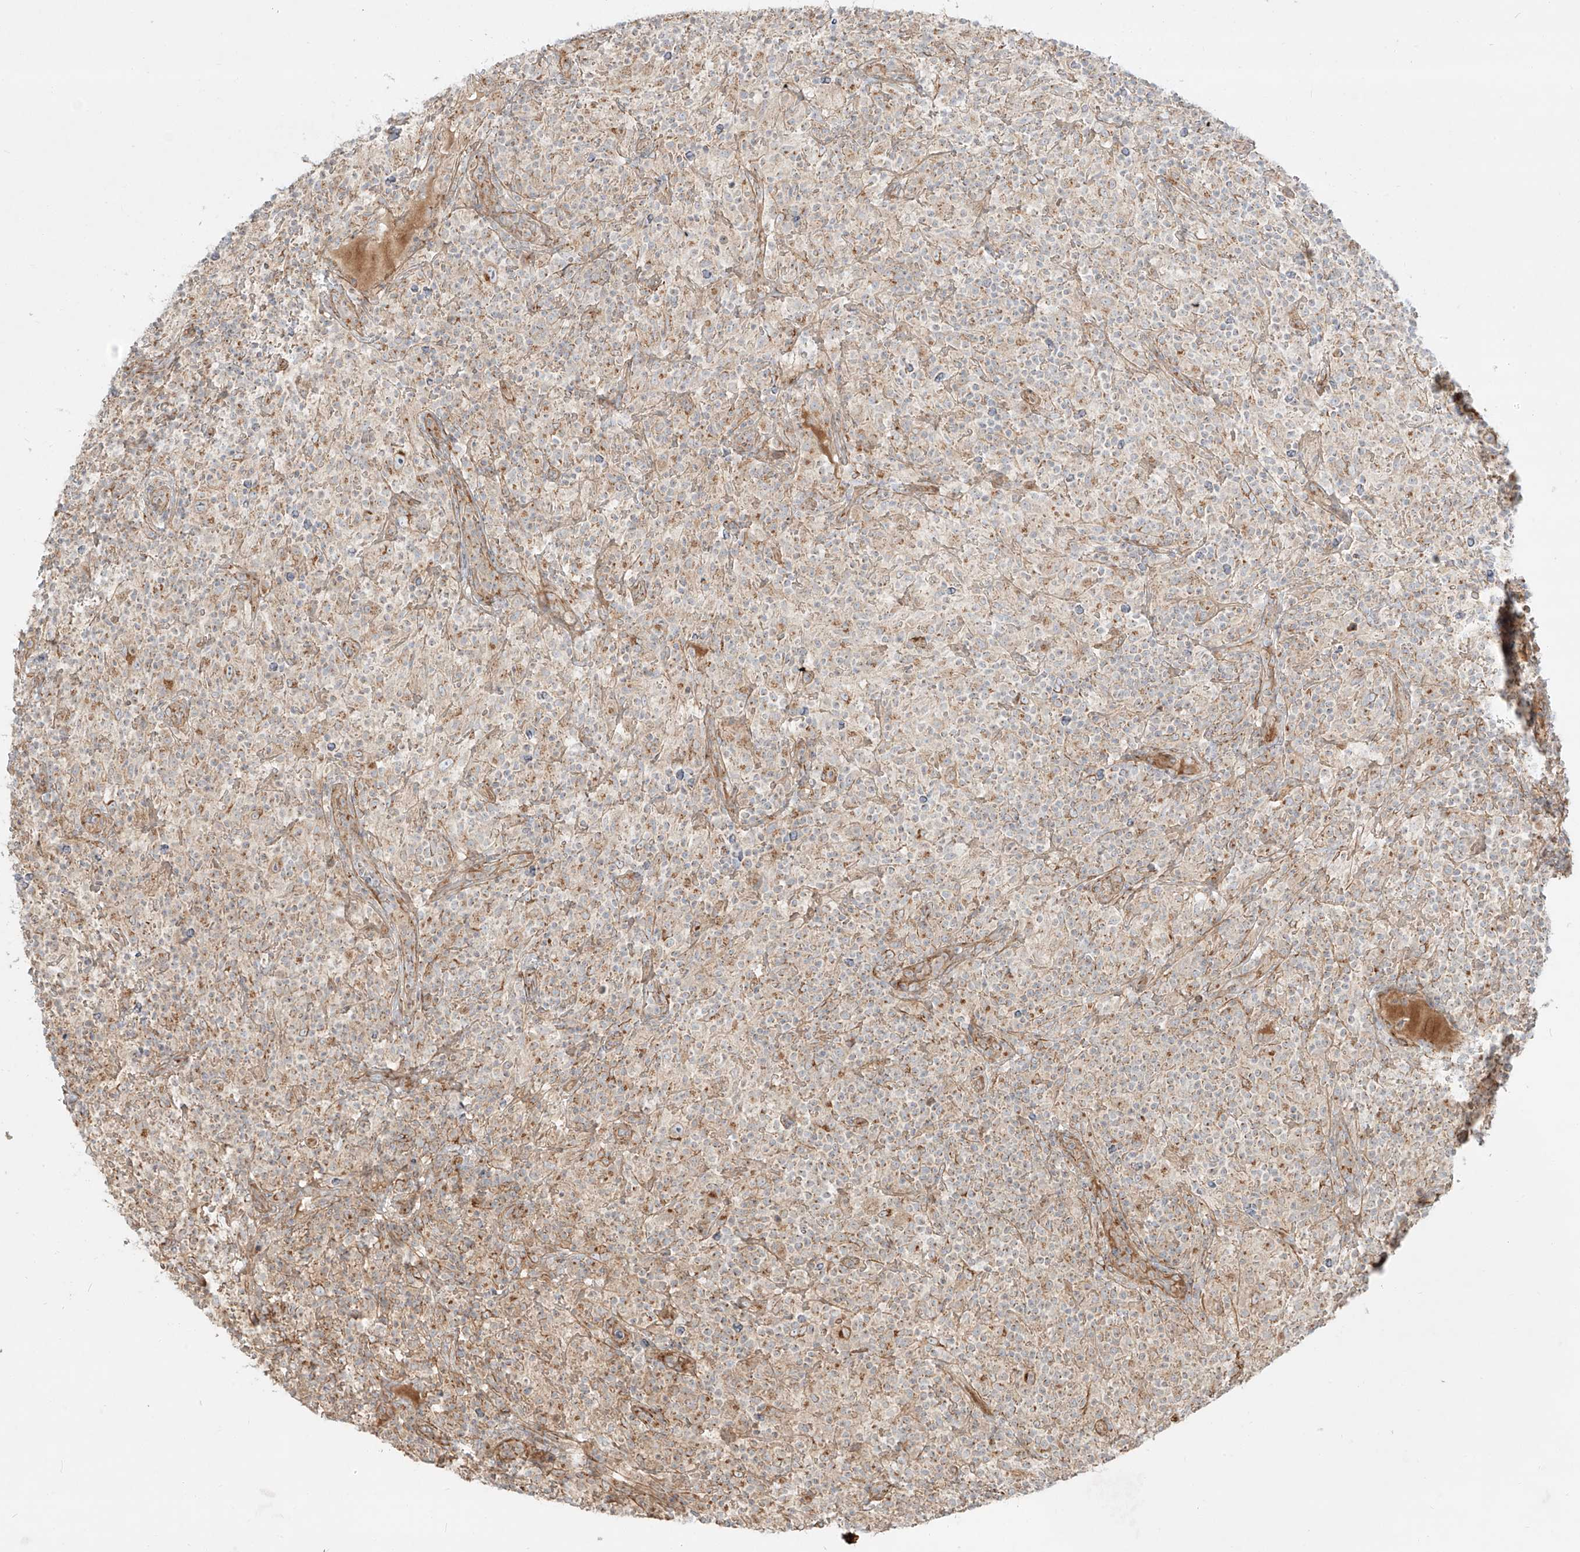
{"staining": {"intensity": "moderate", "quantity": "25%-75%", "location": "cytoplasmic/membranous"}, "tissue": "lymphoma", "cell_type": "Tumor cells", "image_type": "cancer", "snomed": [{"axis": "morphology", "description": "Hodgkin's disease, NOS"}, {"axis": "topography", "description": "Lymph node"}], "caption": "Immunohistochemistry image of neoplastic tissue: lymphoma stained using immunohistochemistry reveals medium levels of moderate protein expression localized specifically in the cytoplasmic/membranous of tumor cells, appearing as a cytoplasmic/membranous brown color.", "gene": "ZNF287", "patient": {"sex": "male", "age": 70}}